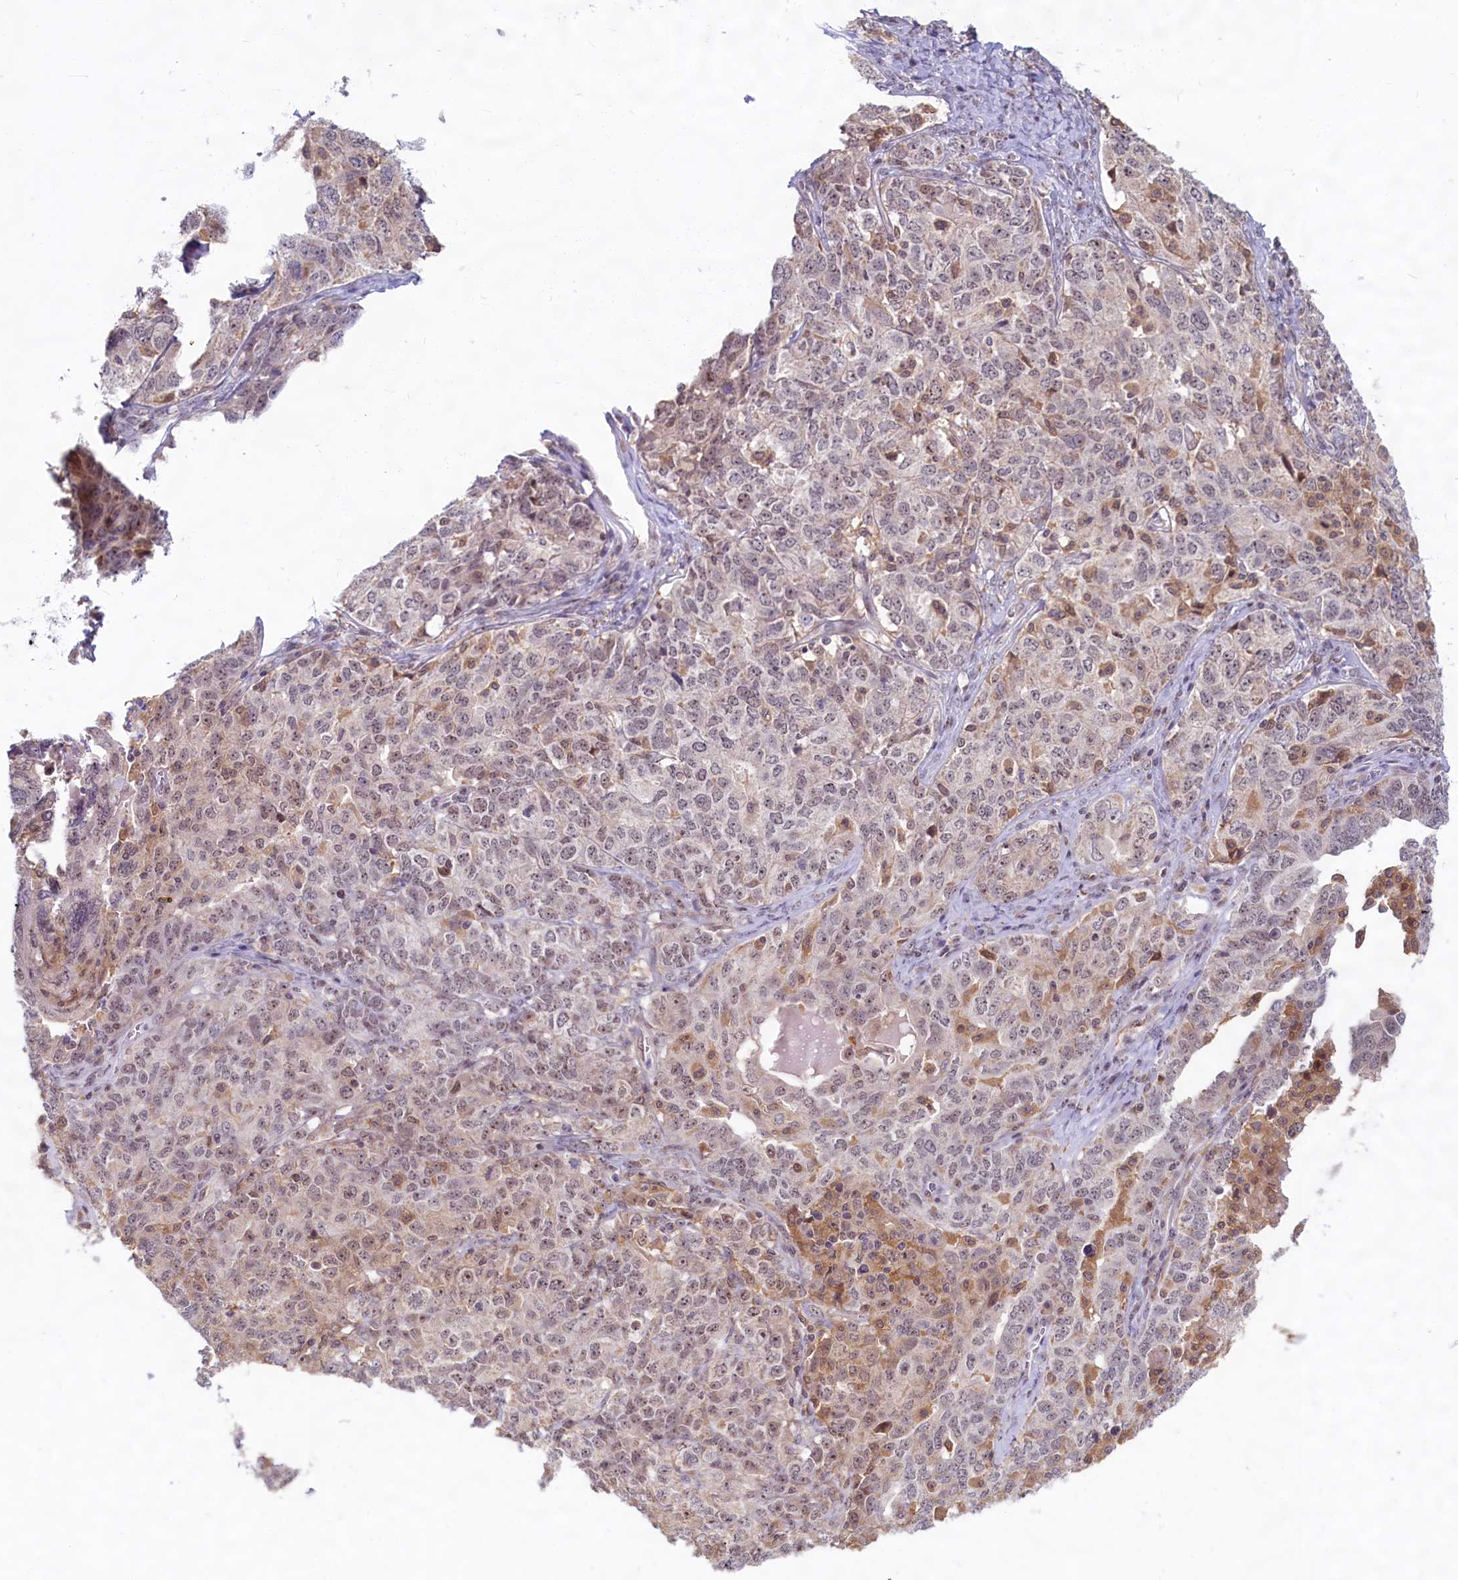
{"staining": {"intensity": "moderate", "quantity": "<25%", "location": "cytoplasmic/membranous,nuclear"}, "tissue": "ovarian cancer", "cell_type": "Tumor cells", "image_type": "cancer", "snomed": [{"axis": "morphology", "description": "Carcinoma, endometroid"}, {"axis": "topography", "description": "Ovary"}], "caption": "Human ovarian cancer (endometroid carcinoma) stained for a protein (brown) reveals moderate cytoplasmic/membranous and nuclear positive positivity in approximately <25% of tumor cells.", "gene": "C1D", "patient": {"sex": "female", "age": 62}}